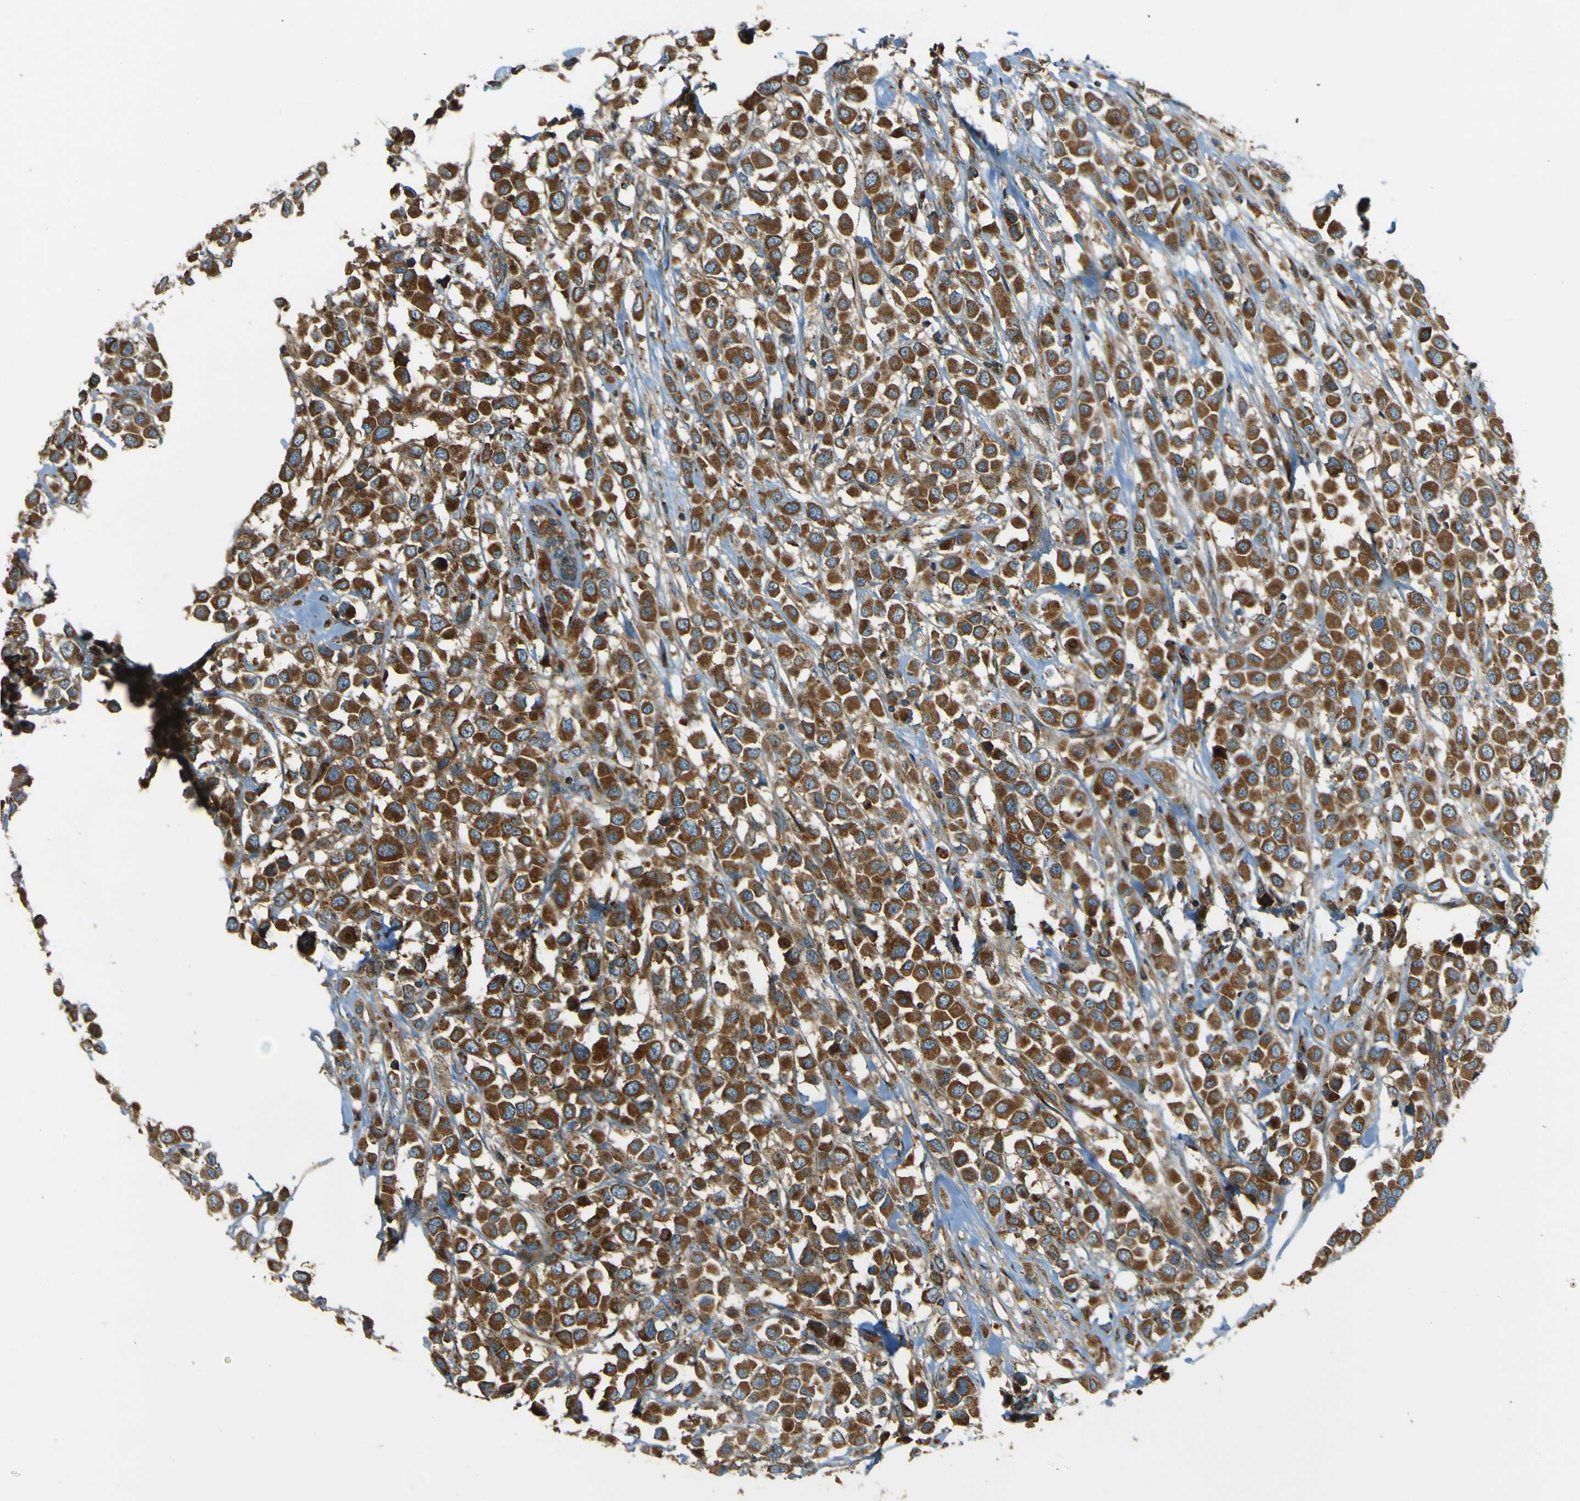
{"staining": {"intensity": "strong", "quantity": ">75%", "location": "cytoplasmic/membranous"}, "tissue": "breast cancer", "cell_type": "Tumor cells", "image_type": "cancer", "snomed": [{"axis": "morphology", "description": "Duct carcinoma"}, {"axis": "topography", "description": "Breast"}], "caption": "The histopathology image exhibits immunohistochemical staining of breast cancer (infiltrating ductal carcinoma). There is strong cytoplasmic/membranous staining is seen in approximately >75% of tumor cells. (DAB (3,3'-diaminobenzidine) IHC, brown staining for protein, blue staining for nuclei).", "gene": "DNAJC5", "patient": {"sex": "female", "age": 61}}